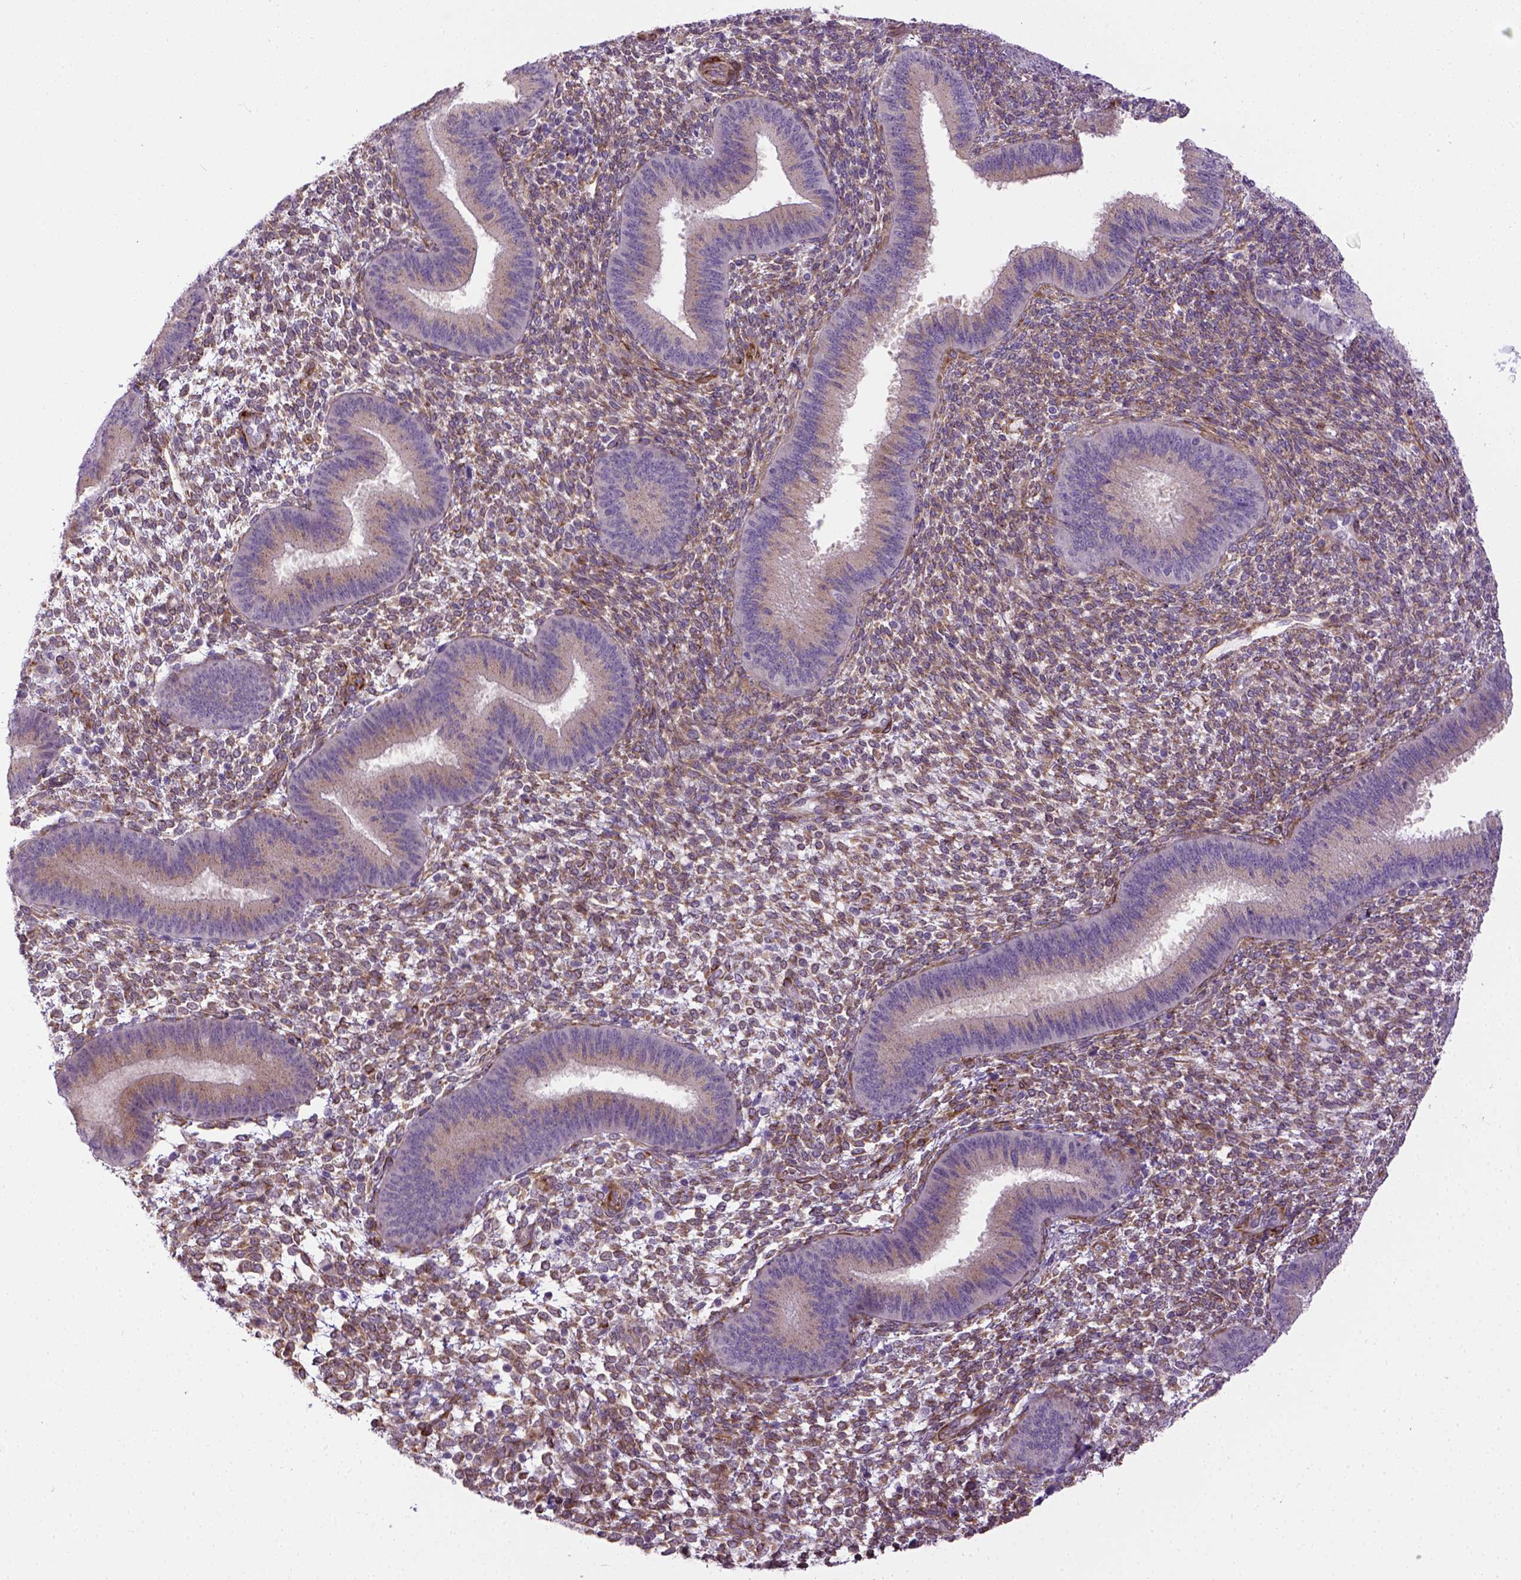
{"staining": {"intensity": "moderate", "quantity": ">75%", "location": "cytoplasmic/membranous"}, "tissue": "endometrium", "cell_type": "Cells in endometrial stroma", "image_type": "normal", "snomed": [{"axis": "morphology", "description": "Normal tissue, NOS"}, {"axis": "topography", "description": "Endometrium"}], "caption": "Protein analysis of normal endometrium displays moderate cytoplasmic/membranous staining in about >75% of cells in endometrial stroma. (Stains: DAB in brown, nuclei in blue, Microscopy: brightfield microscopy at high magnification).", "gene": "KAZN", "patient": {"sex": "female", "age": 39}}